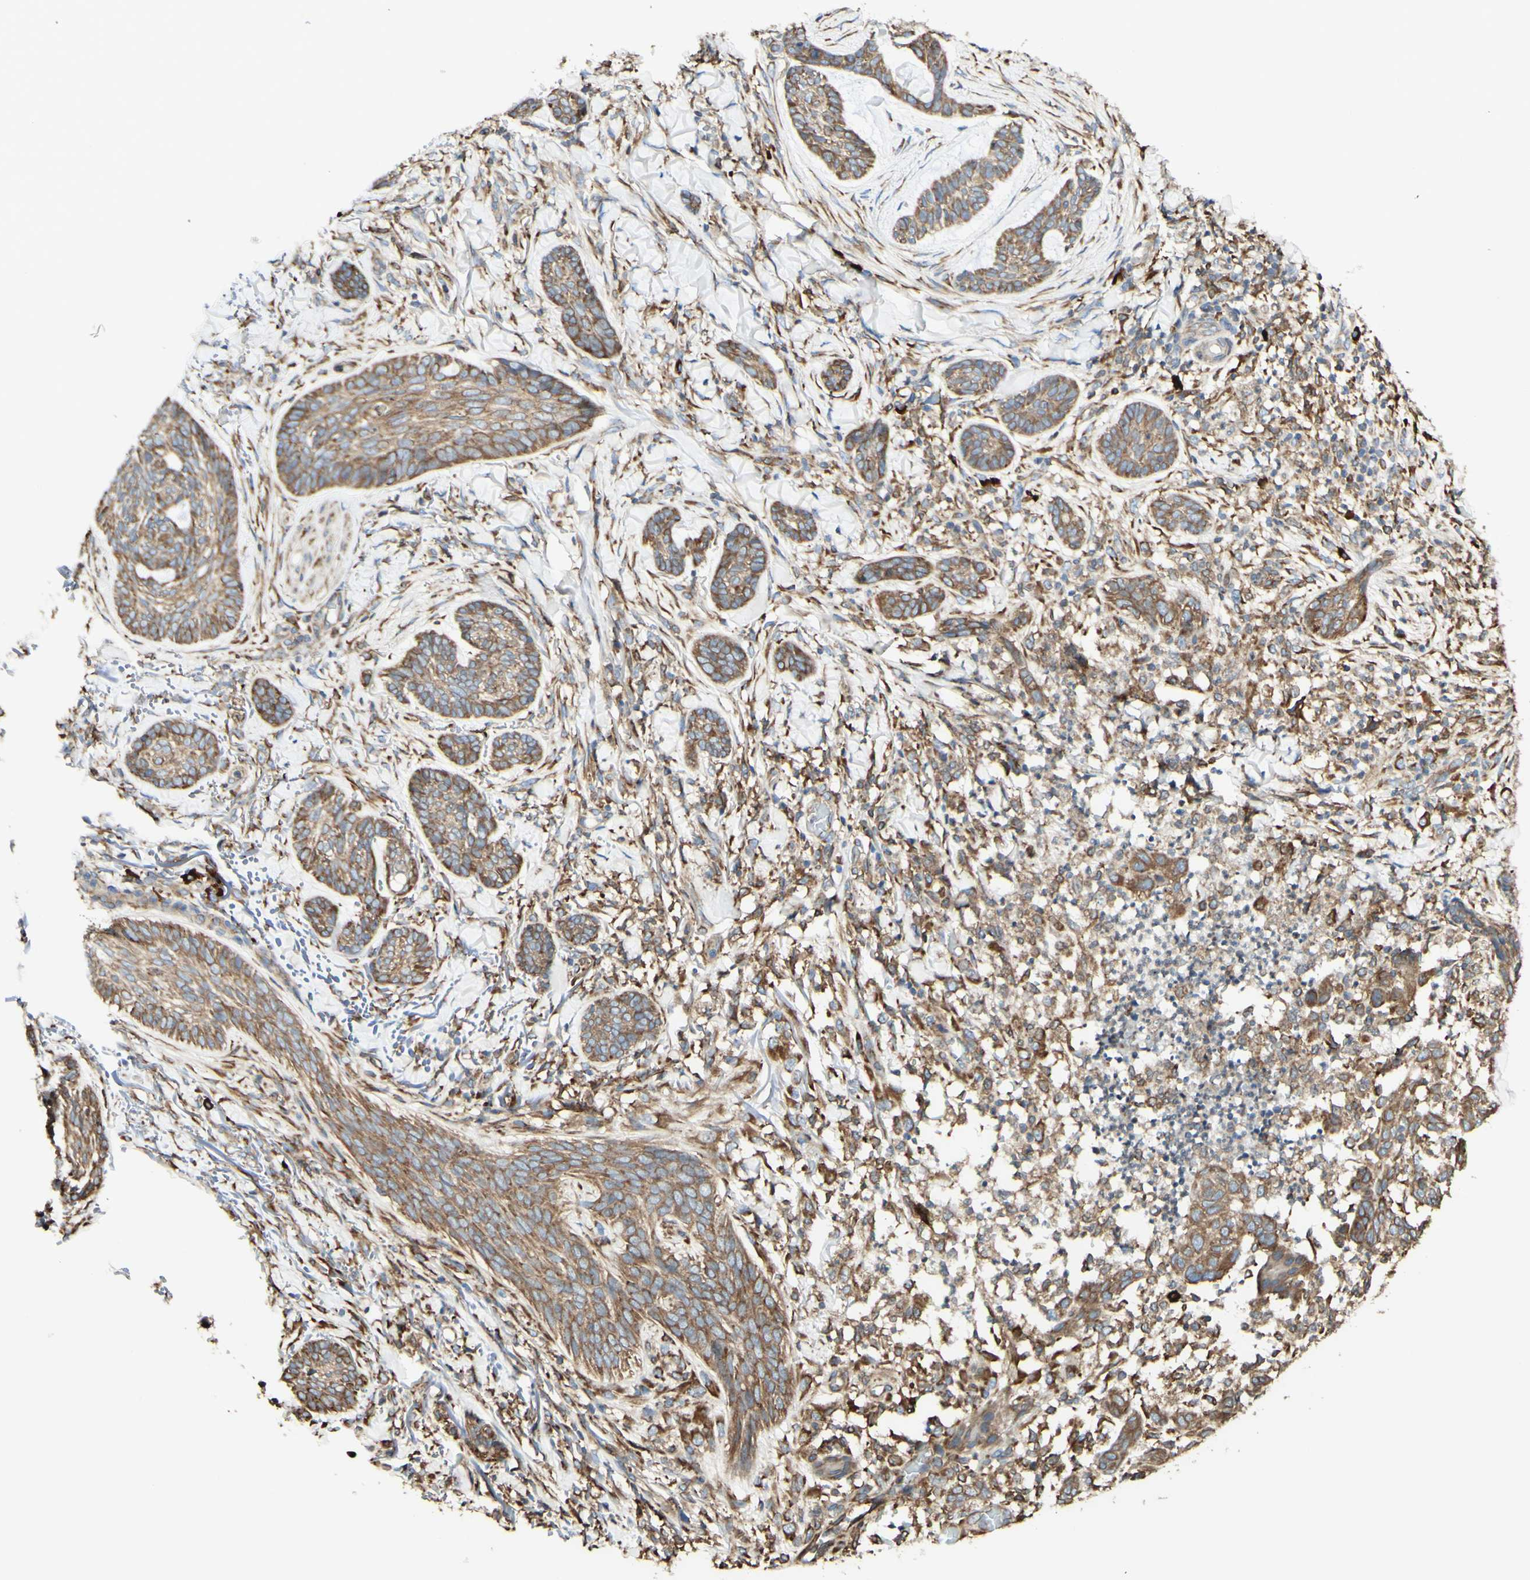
{"staining": {"intensity": "moderate", "quantity": ">75%", "location": "cytoplasmic/membranous"}, "tissue": "skin cancer", "cell_type": "Tumor cells", "image_type": "cancer", "snomed": [{"axis": "morphology", "description": "Basal cell carcinoma"}, {"axis": "topography", "description": "Skin"}], "caption": "A brown stain labels moderate cytoplasmic/membranous staining of a protein in basal cell carcinoma (skin) tumor cells.", "gene": "DNAJB11", "patient": {"sex": "male", "age": 43}}